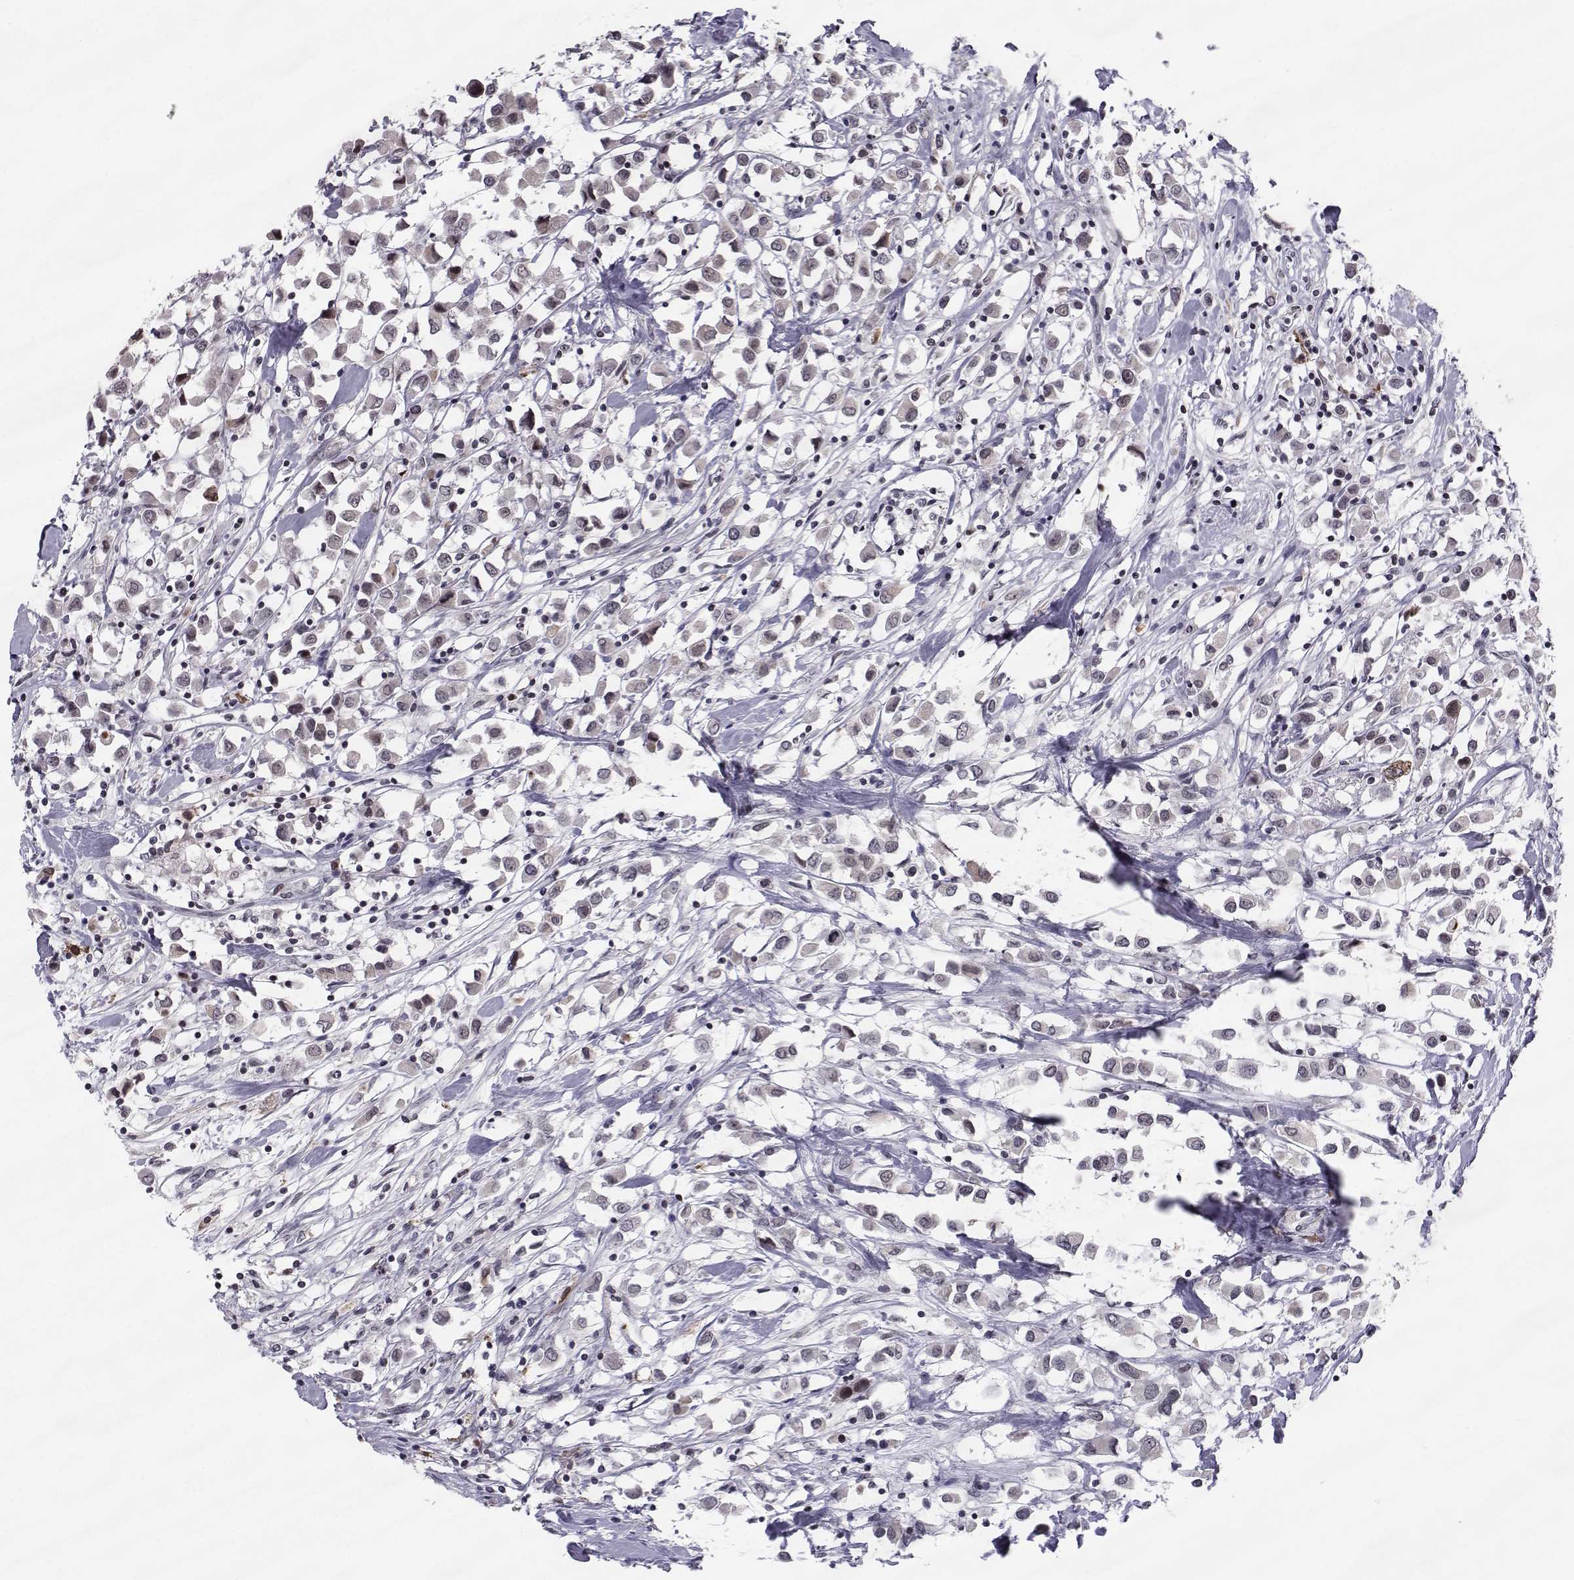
{"staining": {"intensity": "negative", "quantity": "none", "location": "none"}, "tissue": "breast cancer", "cell_type": "Tumor cells", "image_type": "cancer", "snomed": [{"axis": "morphology", "description": "Duct carcinoma"}, {"axis": "topography", "description": "Breast"}], "caption": "A high-resolution image shows IHC staining of intraductal carcinoma (breast), which reveals no significant staining in tumor cells.", "gene": "MARCHF4", "patient": {"sex": "female", "age": 61}}